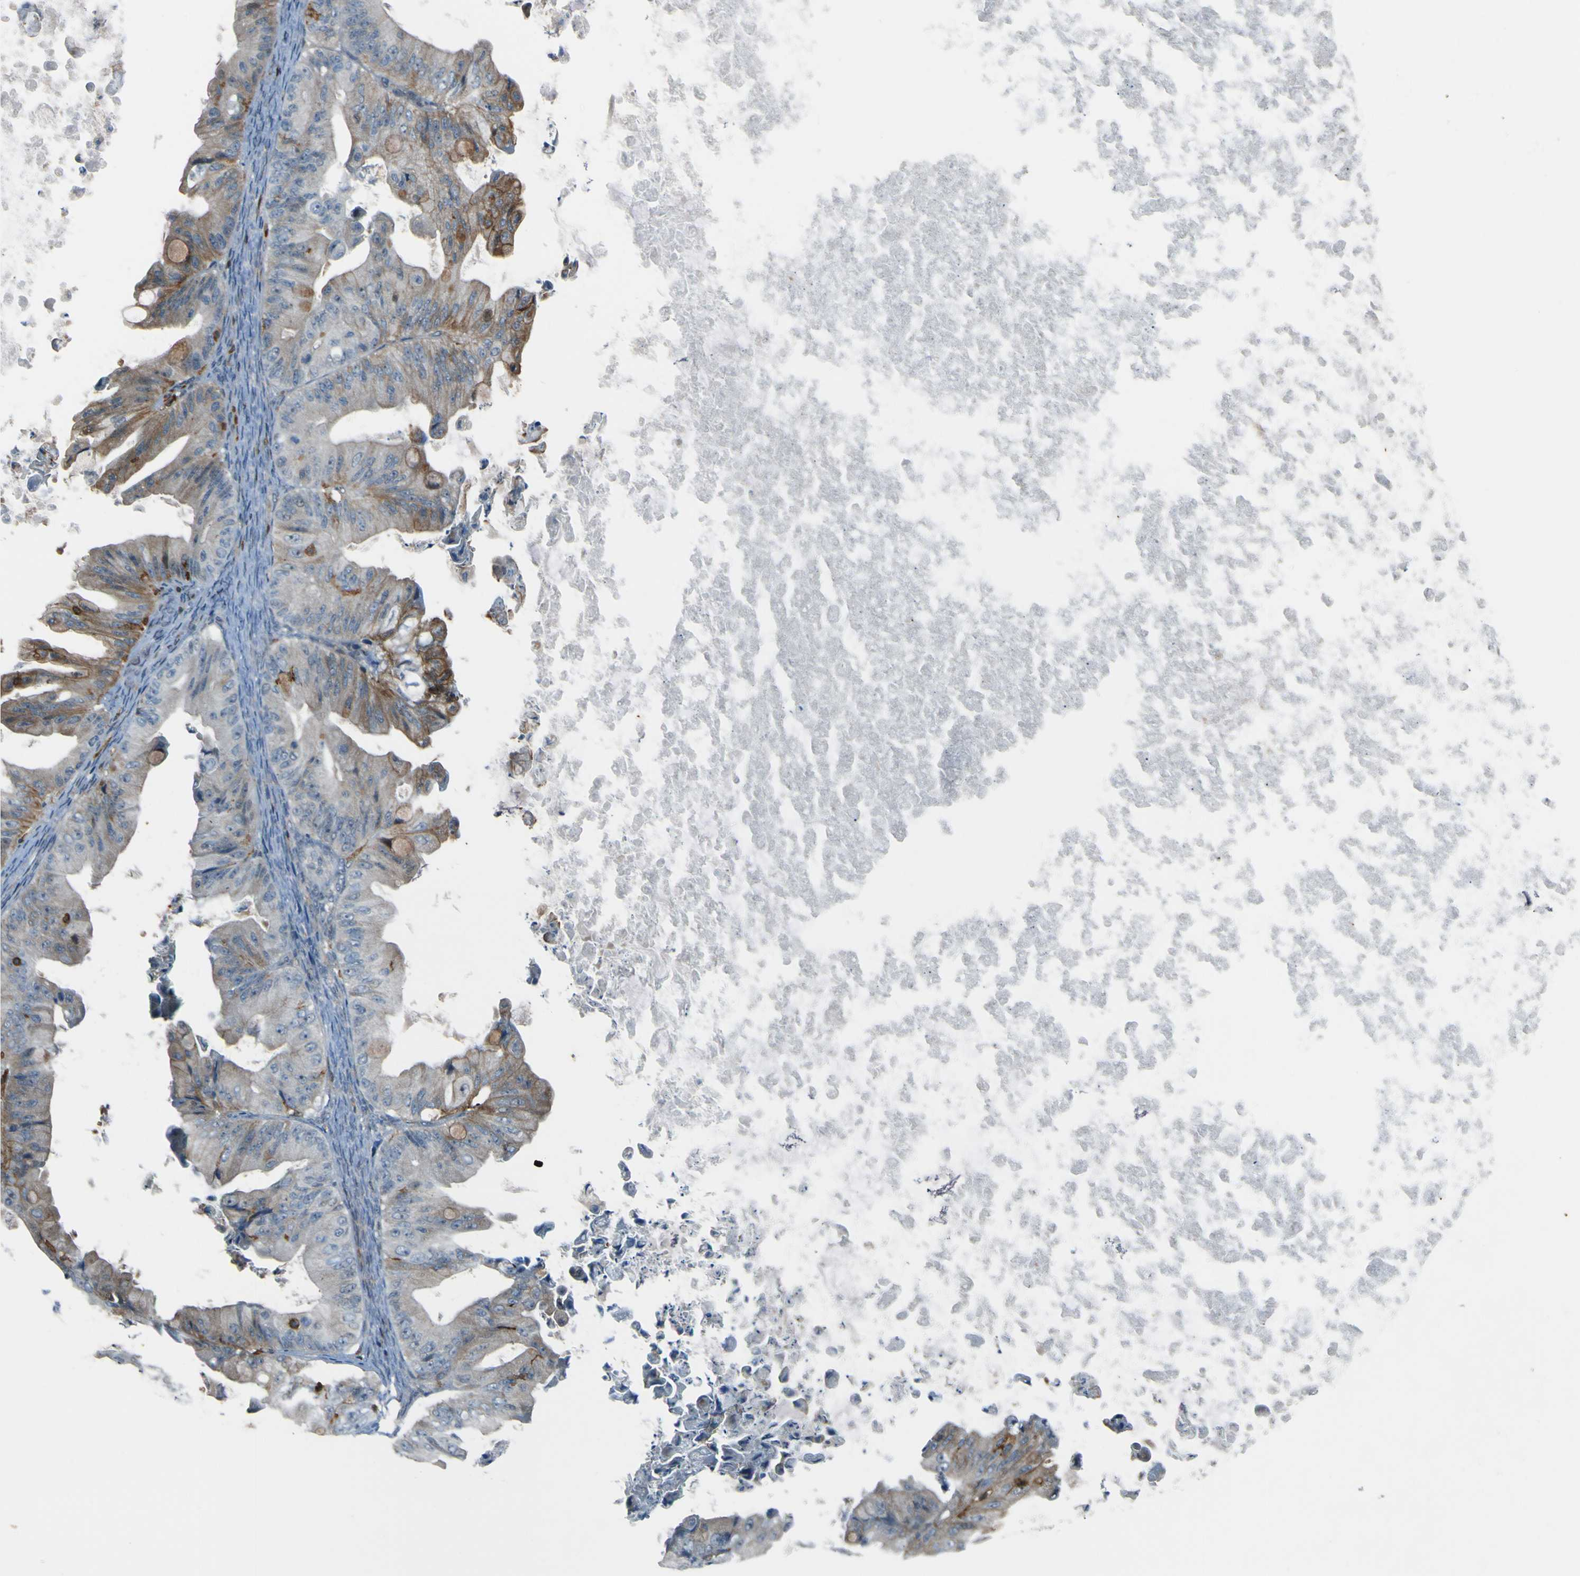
{"staining": {"intensity": "moderate", "quantity": "<25%", "location": "cytoplasmic/membranous"}, "tissue": "ovarian cancer", "cell_type": "Tumor cells", "image_type": "cancer", "snomed": [{"axis": "morphology", "description": "Cystadenocarcinoma, mucinous, NOS"}, {"axis": "topography", "description": "Ovary"}], "caption": "This image reveals immunohistochemistry staining of ovarian cancer (mucinous cystadenocarcinoma), with low moderate cytoplasmic/membranous positivity in approximately <25% of tumor cells.", "gene": "PCDHB5", "patient": {"sex": "female", "age": 37}}